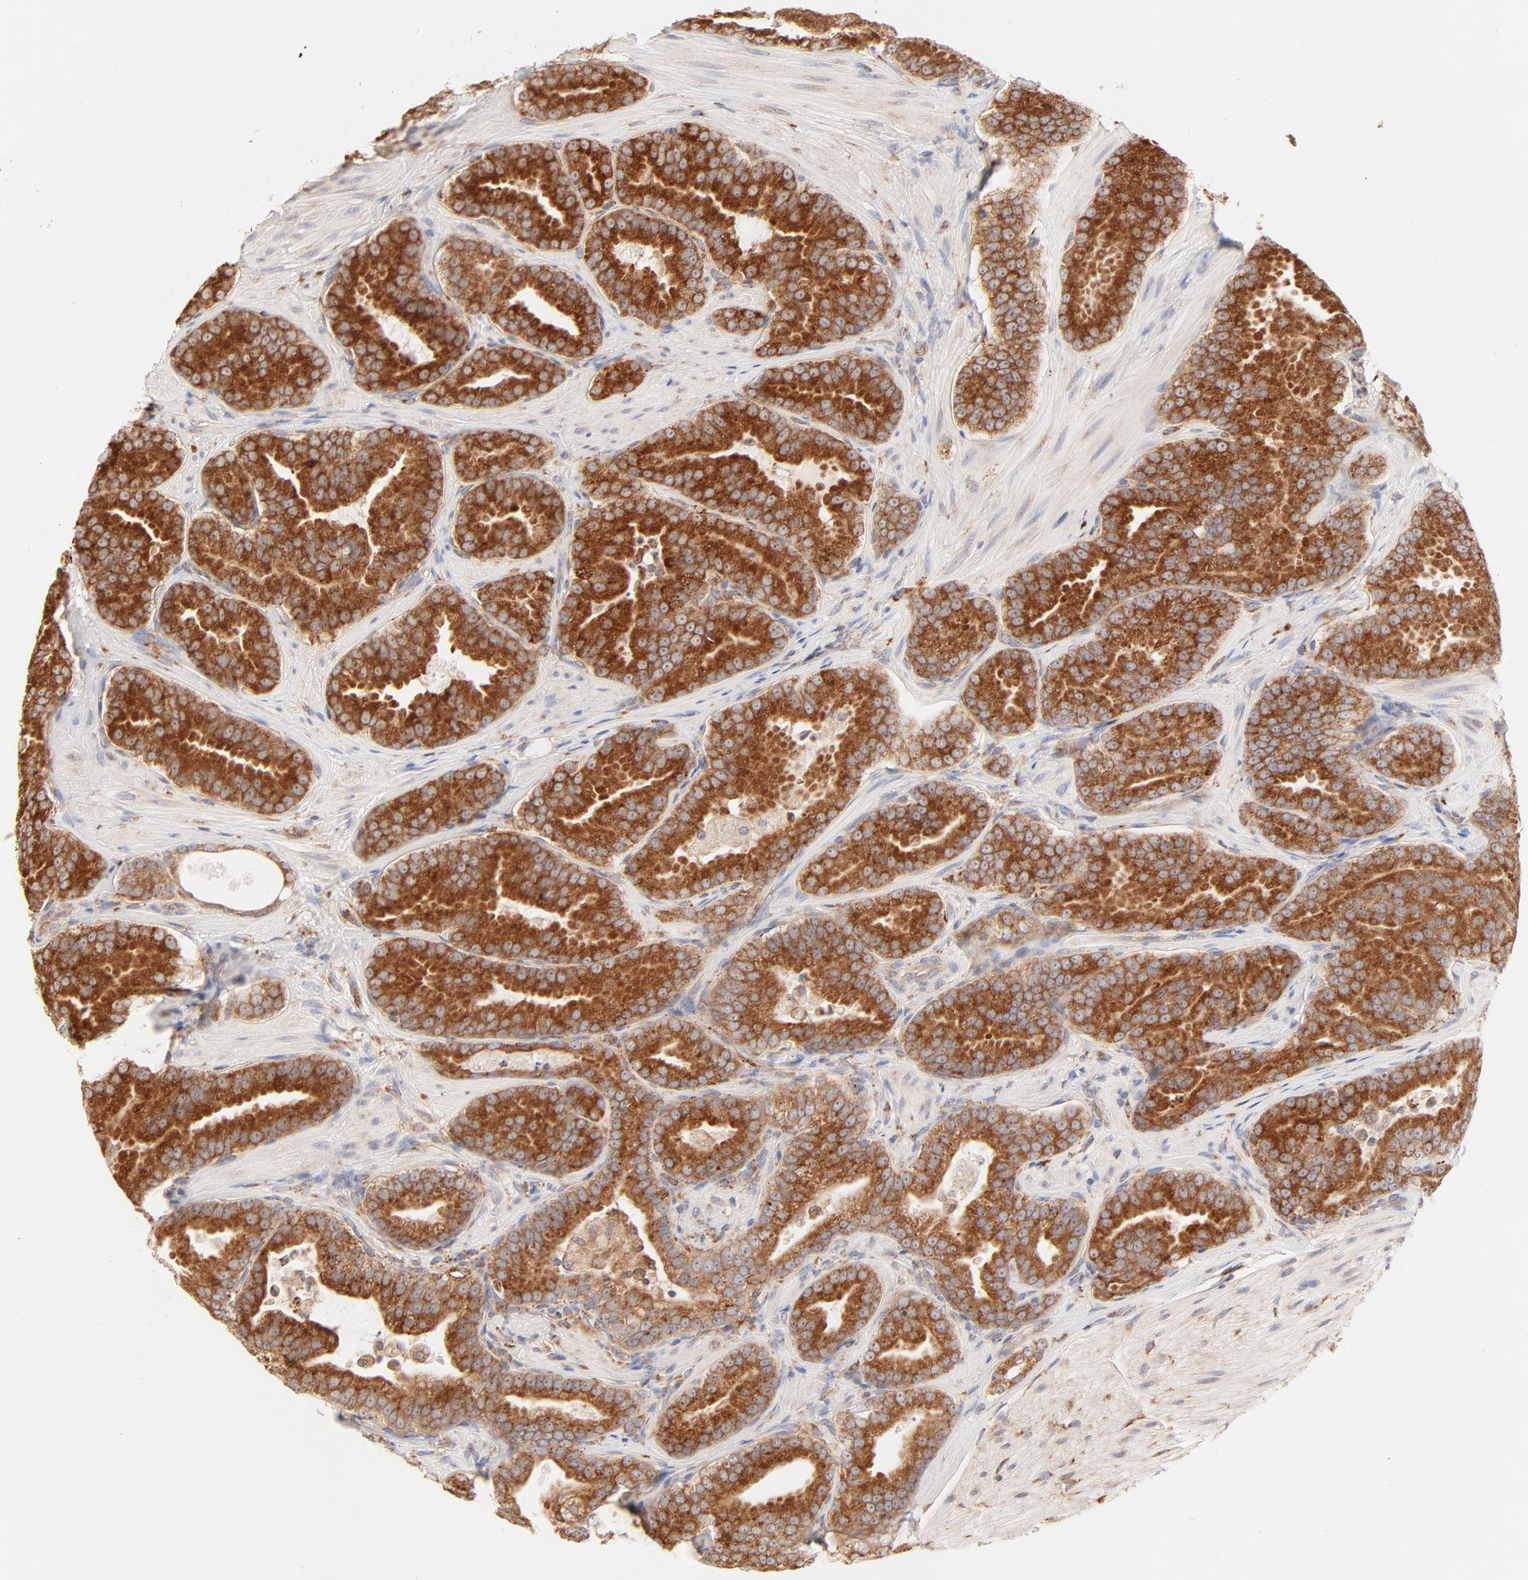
{"staining": {"intensity": "strong", "quantity": ">75%", "location": "cytoplasmic/membranous"}, "tissue": "prostate cancer", "cell_type": "Tumor cells", "image_type": "cancer", "snomed": [{"axis": "morphology", "description": "Adenocarcinoma, Low grade"}, {"axis": "topography", "description": "Prostate"}], "caption": "Protein staining of prostate cancer (adenocarcinoma (low-grade)) tissue shows strong cytoplasmic/membranous expression in approximately >75% of tumor cells.", "gene": "PARP12", "patient": {"sex": "male", "age": 59}}